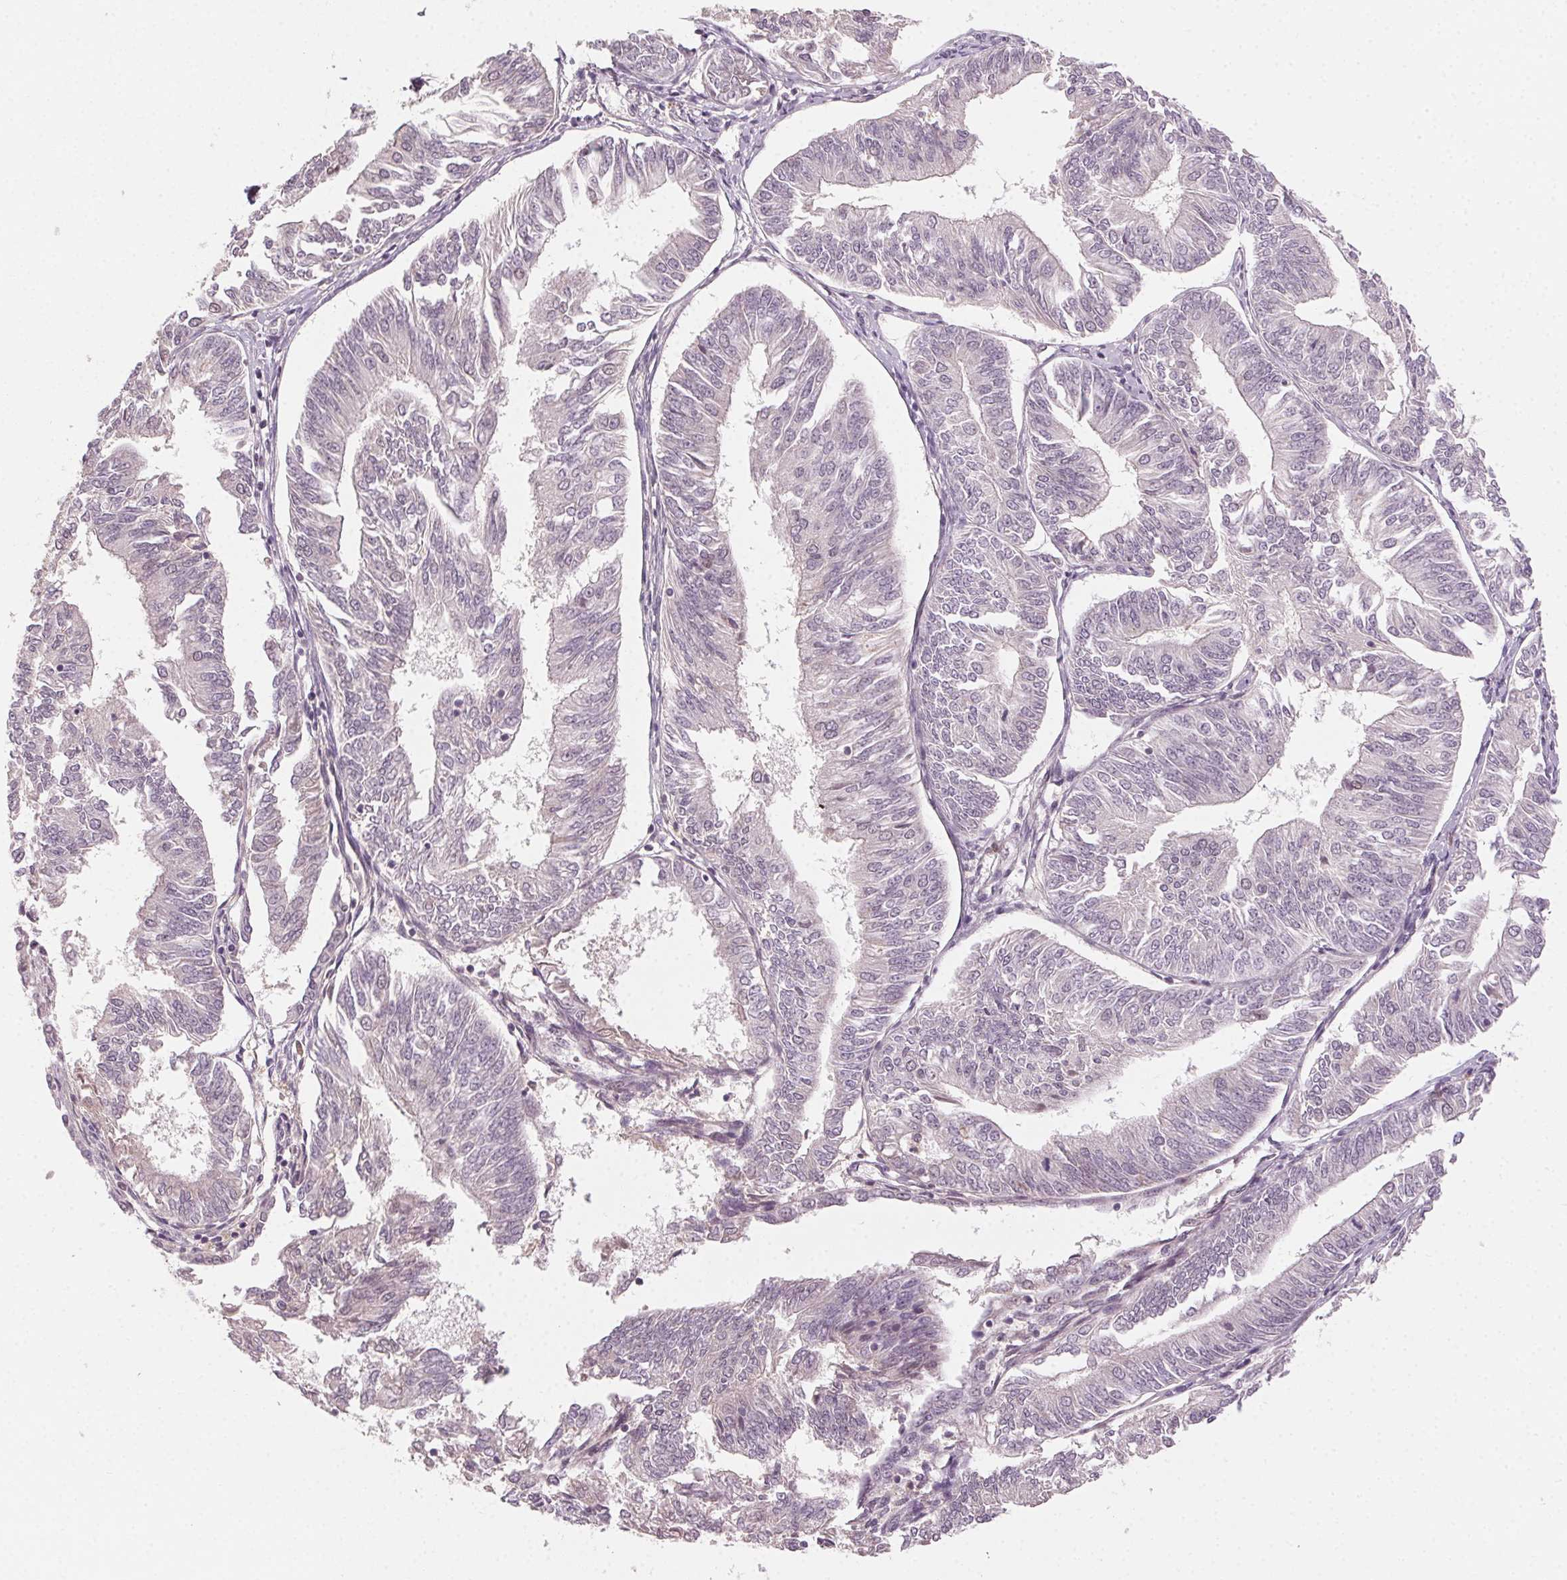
{"staining": {"intensity": "negative", "quantity": "none", "location": "none"}, "tissue": "endometrial cancer", "cell_type": "Tumor cells", "image_type": "cancer", "snomed": [{"axis": "morphology", "description": "Adenocarcinoma, NOS"}, {"axis": "topography", "description": "Endometrium"}], "caption": "There is no significant staining in tumor cells of endometrial adenocarcinoma. (Stains: DAB (3,3'-diaminobenzidine) immunohistochemistry (IHC) with hematoxylin counter stain, Microscopy: brightfield microscopy at high magnification).", "gene": "TUB", "patient": {"sex": "female", "age": 58}}